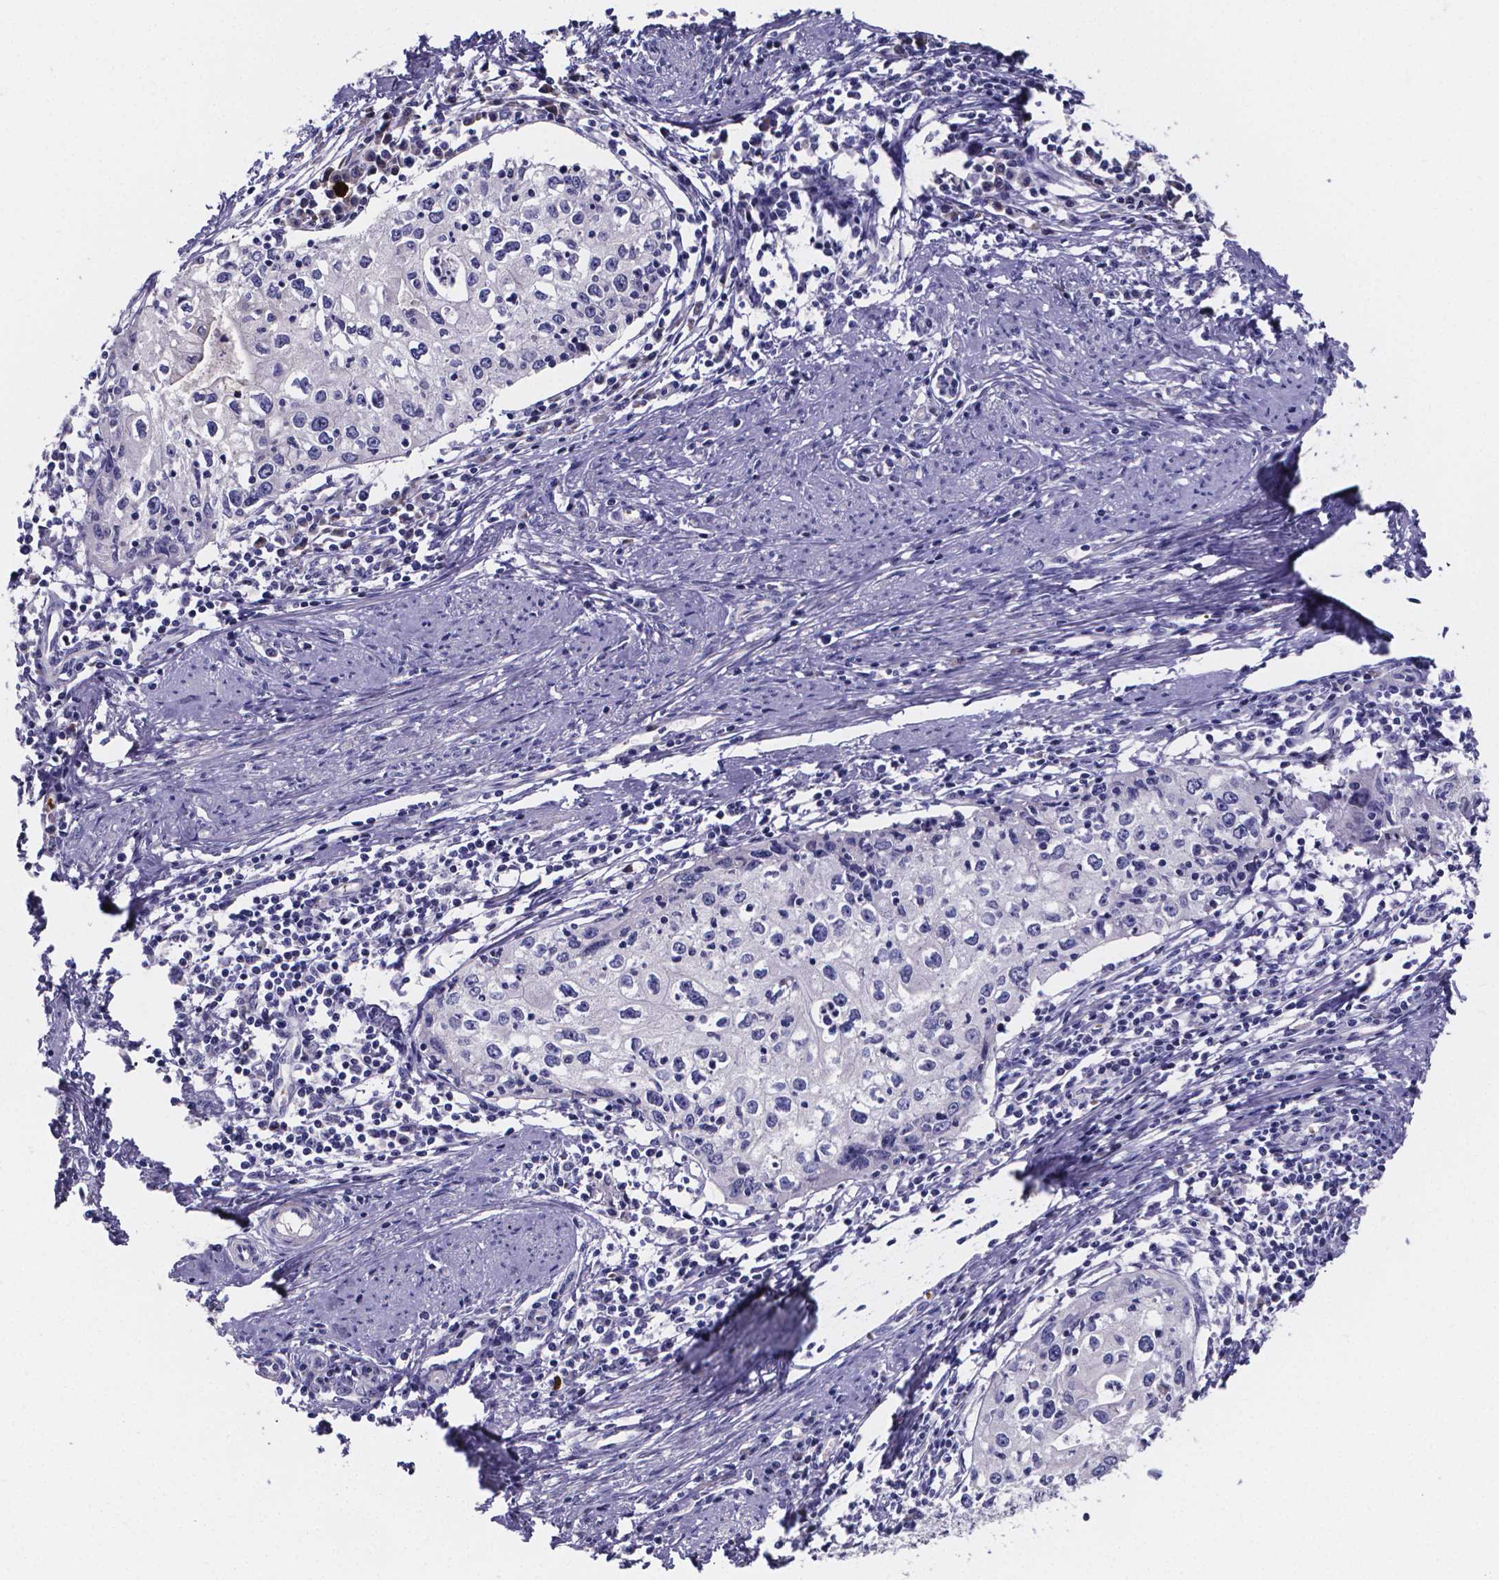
{"staining": {"intensity": "negative", "quantity": "none", "location": "none"}, "tissue": "cervical cancer", "cell_type": "Tumor cells", "image_type": "cancer", "snomed": [{"axis": "morphology", "description": "Squamous cell carcinoma, NOS"}, {"axis": "topography", "description": "Cervix"}], "caption": "Protein analysis of squamous cell carcinoma (cervical) displays no significant staining in tumor cells.", "gene": "GABRA3", "patient": {"sex": "female", "age": 40}}